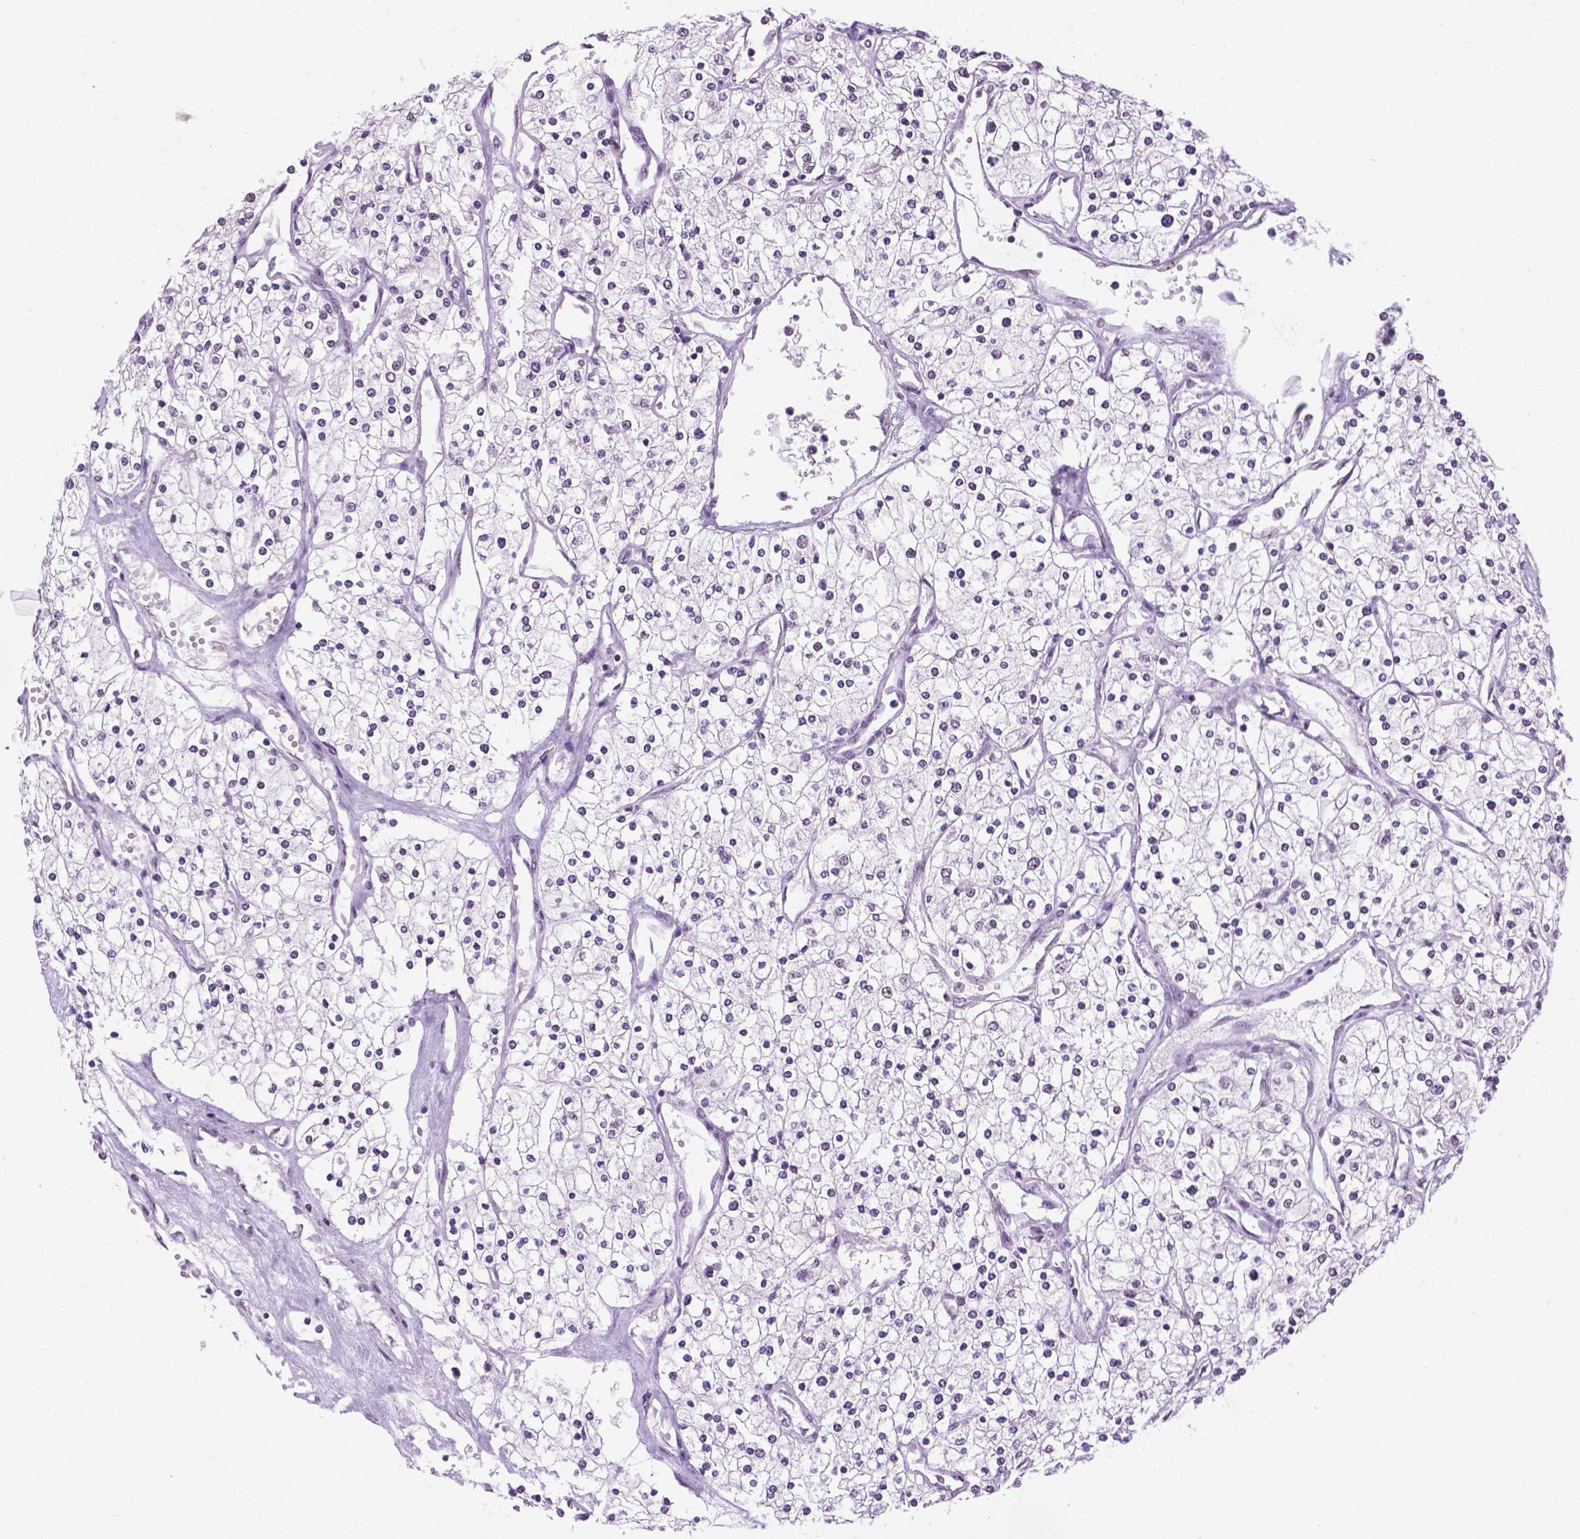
{"staining": {"intensity": "negative", "quantity": "none", "location": "none"}, "tissue": "renal cancer", "cell_type": "Tumor cells", "image_type": "cancer", "snomed": [{"axis": "morphology", "description": "Adenocarcinoma, NOS"}, {"axis": "topography", "description": "Kidney"}], "caption": "IHC micrograph of neoplastic tissue: human renal cancer stained with DAB (3,3'-diaminobenzidine) displays no significant protein expression in tumor cells.", "gene": "ABI2", "patient": {"sex": "male", "age": 80}}